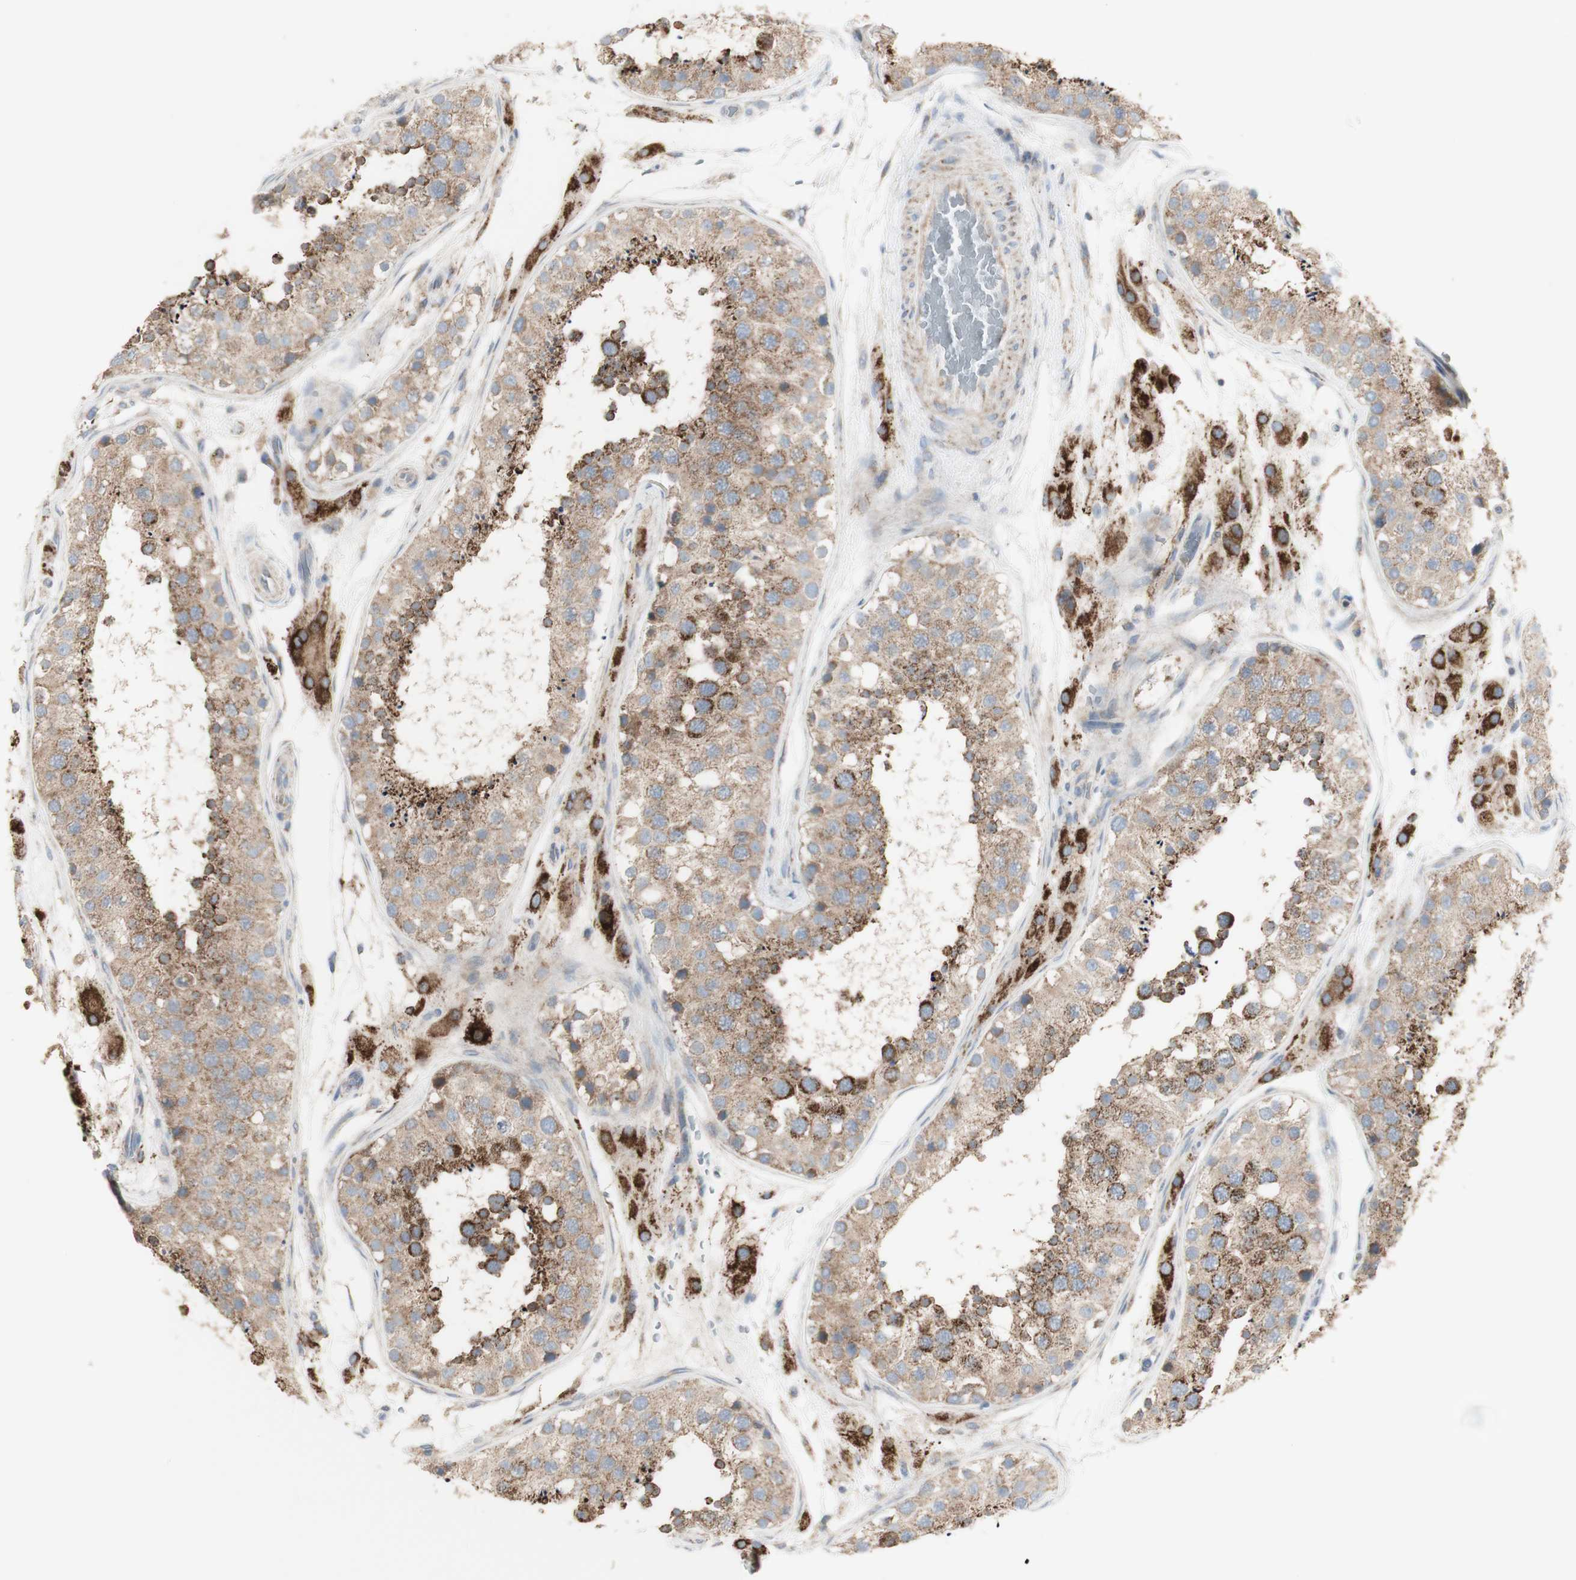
{"staining": {"intensity": "moderate", "quantity": ">75%", "location": "cytoplasmic/membranous"}, "tissue": "testis", "cell_type": "Cells in seminiferous ducts", "image_type": "normal", "snomed": [{"axis": "morphology", "description": "Normal tissue, NOS"}, {"axis": "topography", "description": "Testis"}], "caption": "Immunohistochemical staining of benign testis reveals >75% levels of moderate cytoplasmic/membranous protein staining in approximately >75% of cells in seminiferous ducts. (Brightfield microscopy of DAB IHC at high magnification).", "gene": "C3orf52", "patient": {"sex": "male", "age": 26}}